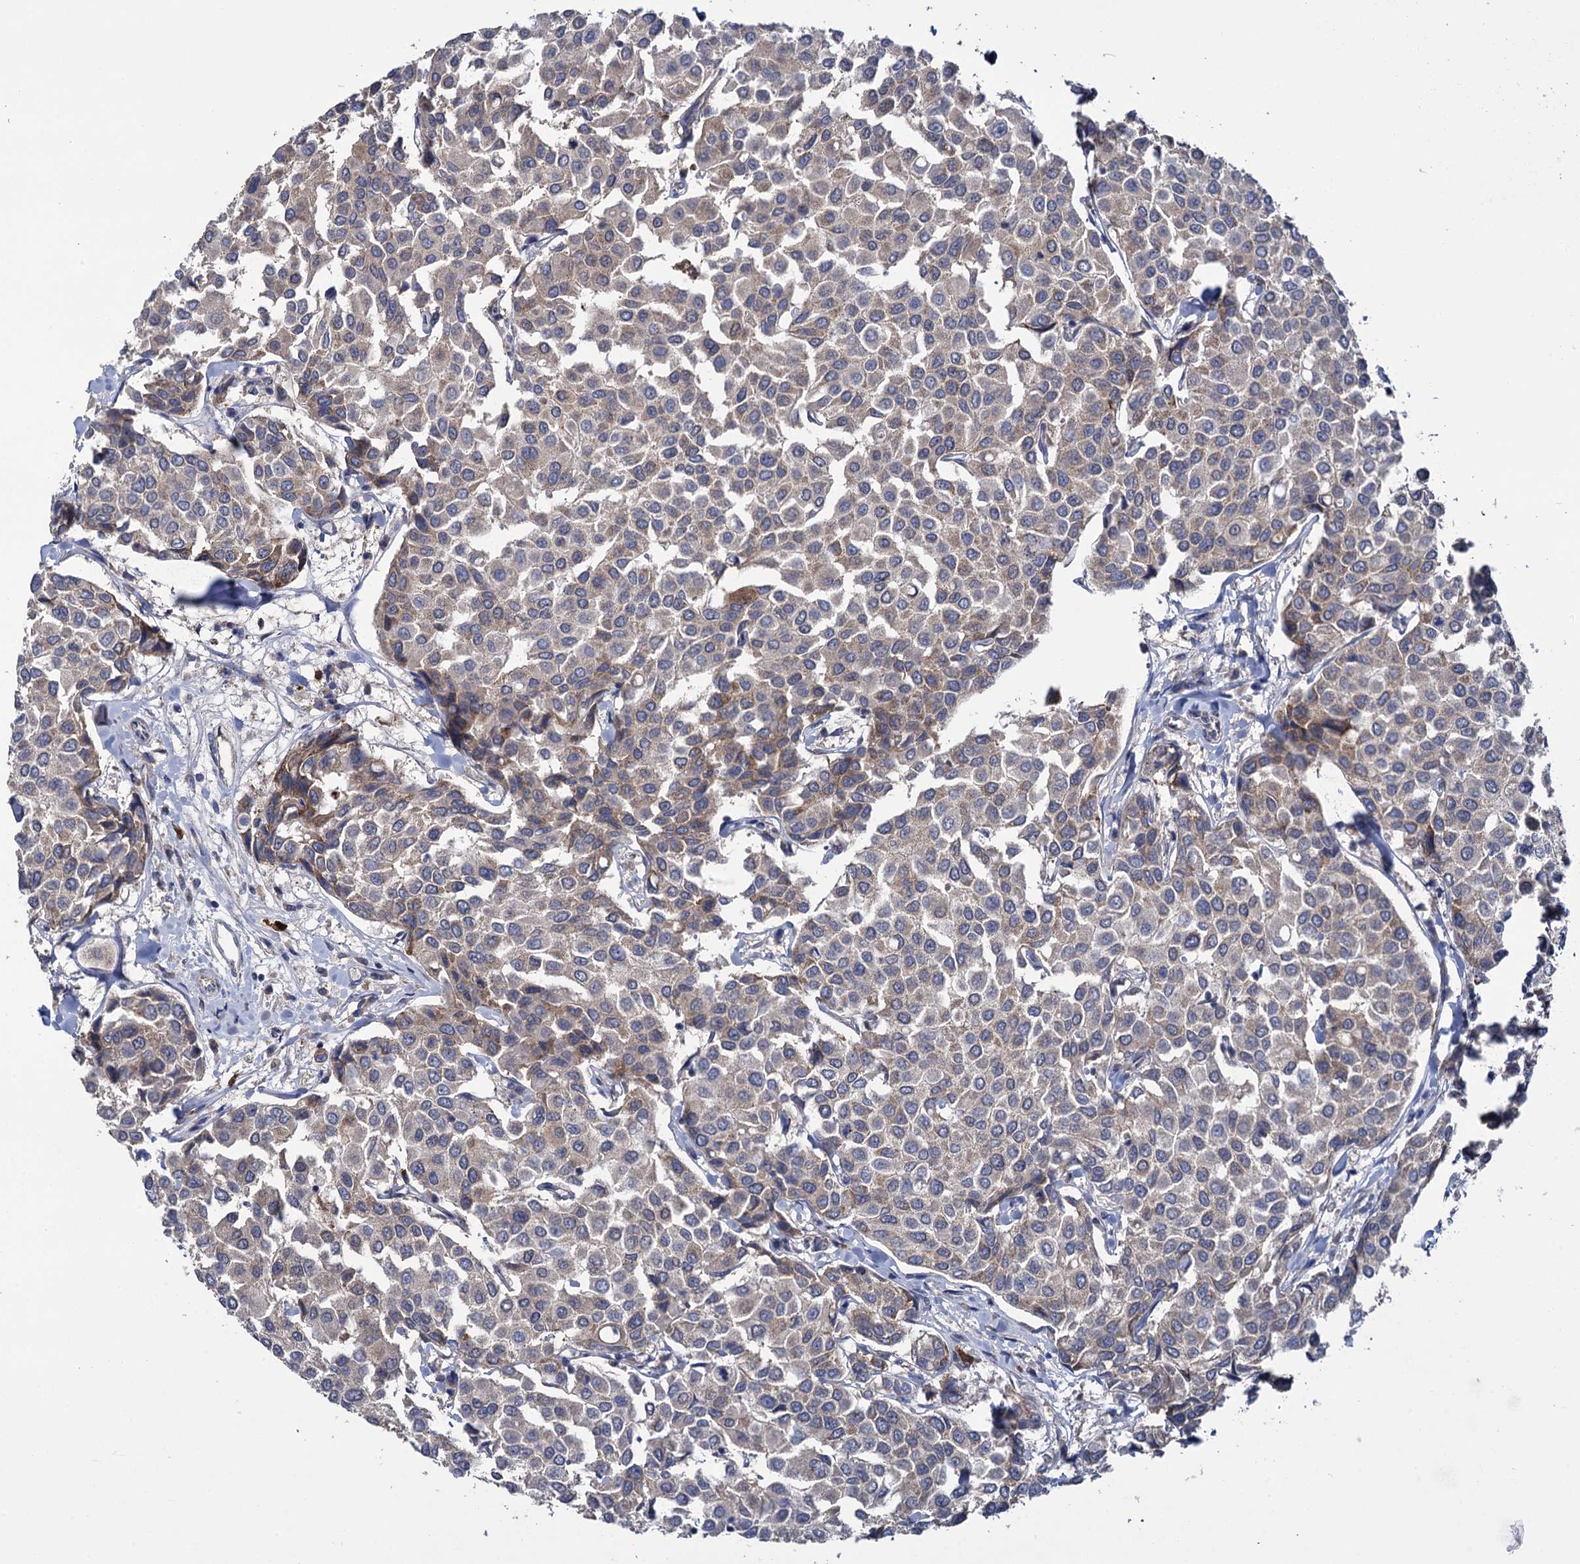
{"staining": {"intensity": "moderate", "quantity": ">75%", "location": "cytoplasmic/membranous"}, "tissue": "breast cancer", "cell_type": "Tumor cells", "image_type": "cancer", "snomed": [{"axis": "morphology", "description": "Duct carcinoma"}, {"axis": "topography", "description": "Breast"}], "caption": "Breast intraductal carcinoma was stained to show a protein in brown. There is medium levels of moderate cytoplasmic/membranous expression in approximately >75% of tumor cells. (DAB = brown stain, brightfield microscopy at high magnification).", "gene": "GSTM2", "patient": {"sex": "female", "age": 55}}